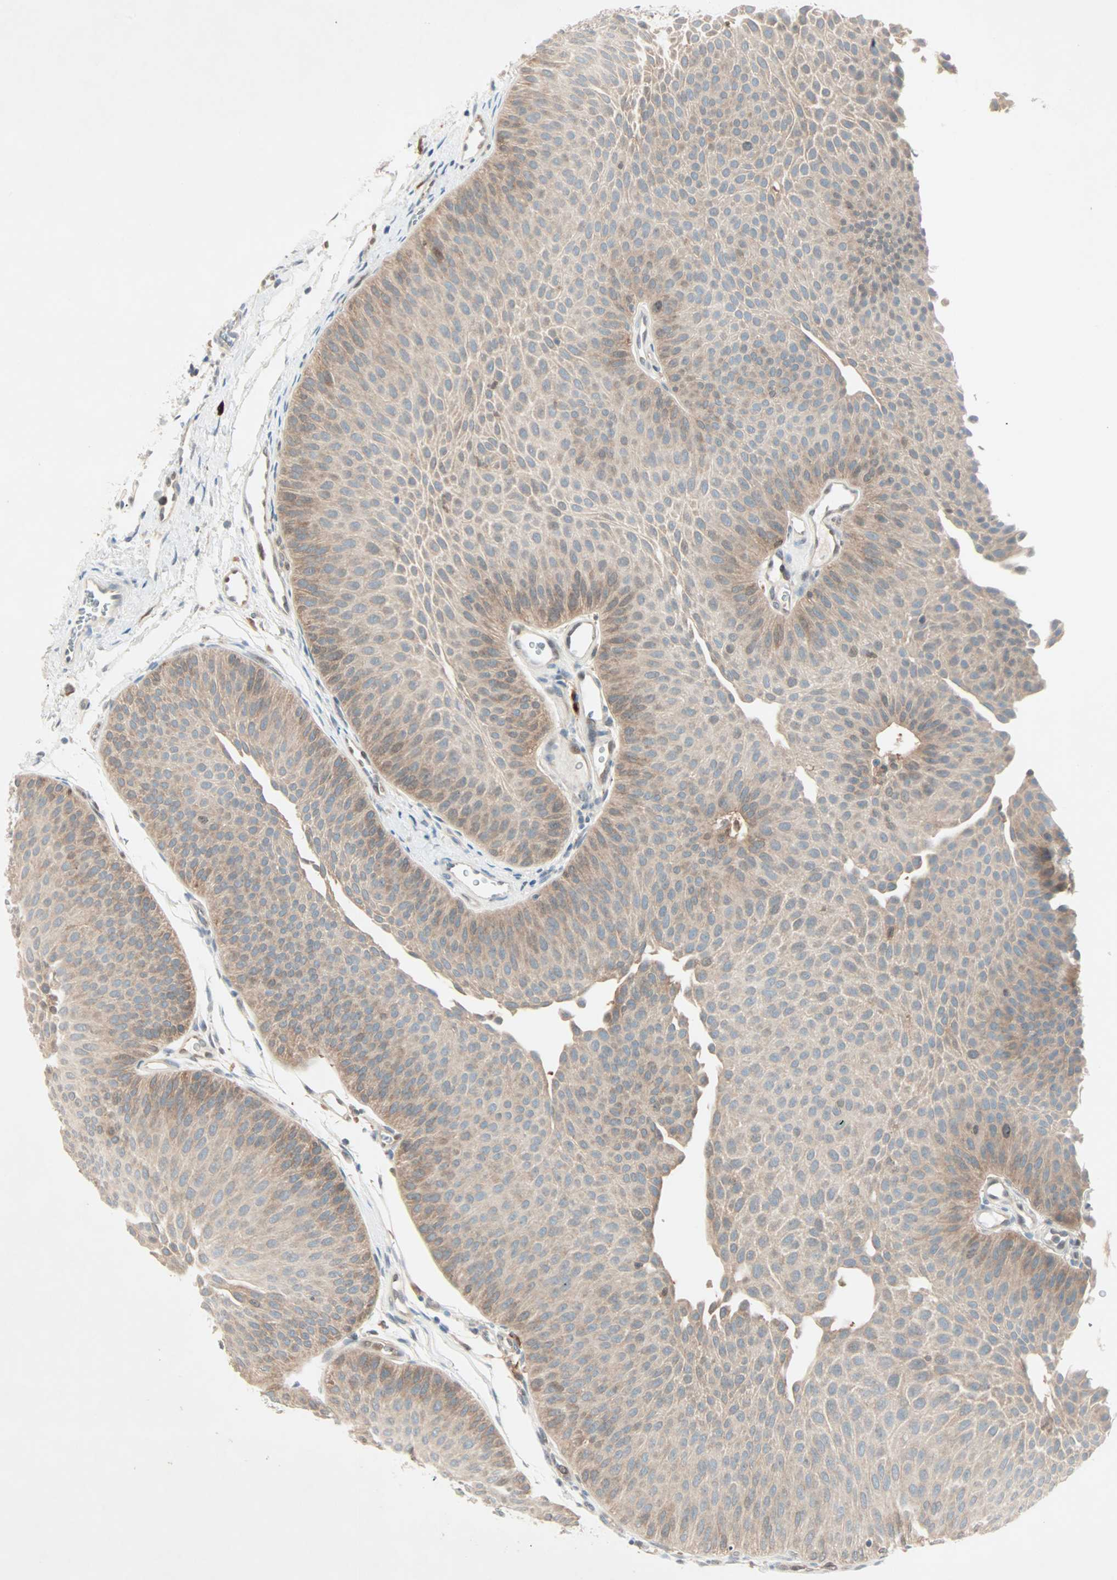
{"staining": {"intensity": "weak", "quantity": "25%-75%", "location": "cytoplasmic/membranous"}, "tissue": "urothelial cancer", "cell_type": "Tumor cells", "image_type": "cancer", "snomed": [{"axis": "morphology", "description": "Urothelial carcinoma, Low grade"}, {"axis": "topography", "description": "Urinary bladder"}], "caption": "Immunohistochemistry of low-grade urothelial carcinoma demonstrates low levels of weak cytoplasmic/membranous expression in about 25%-75% of tumor cells. The staining was performed using DAB (3,3'-diaminobenzidine) to visualize the protein expression in brown, while the nuclei were stained in blue with hematoxylin (Magnification: 20x).", "gene": "SMIM8", "patient": {"sex": "female", "age": 60}}